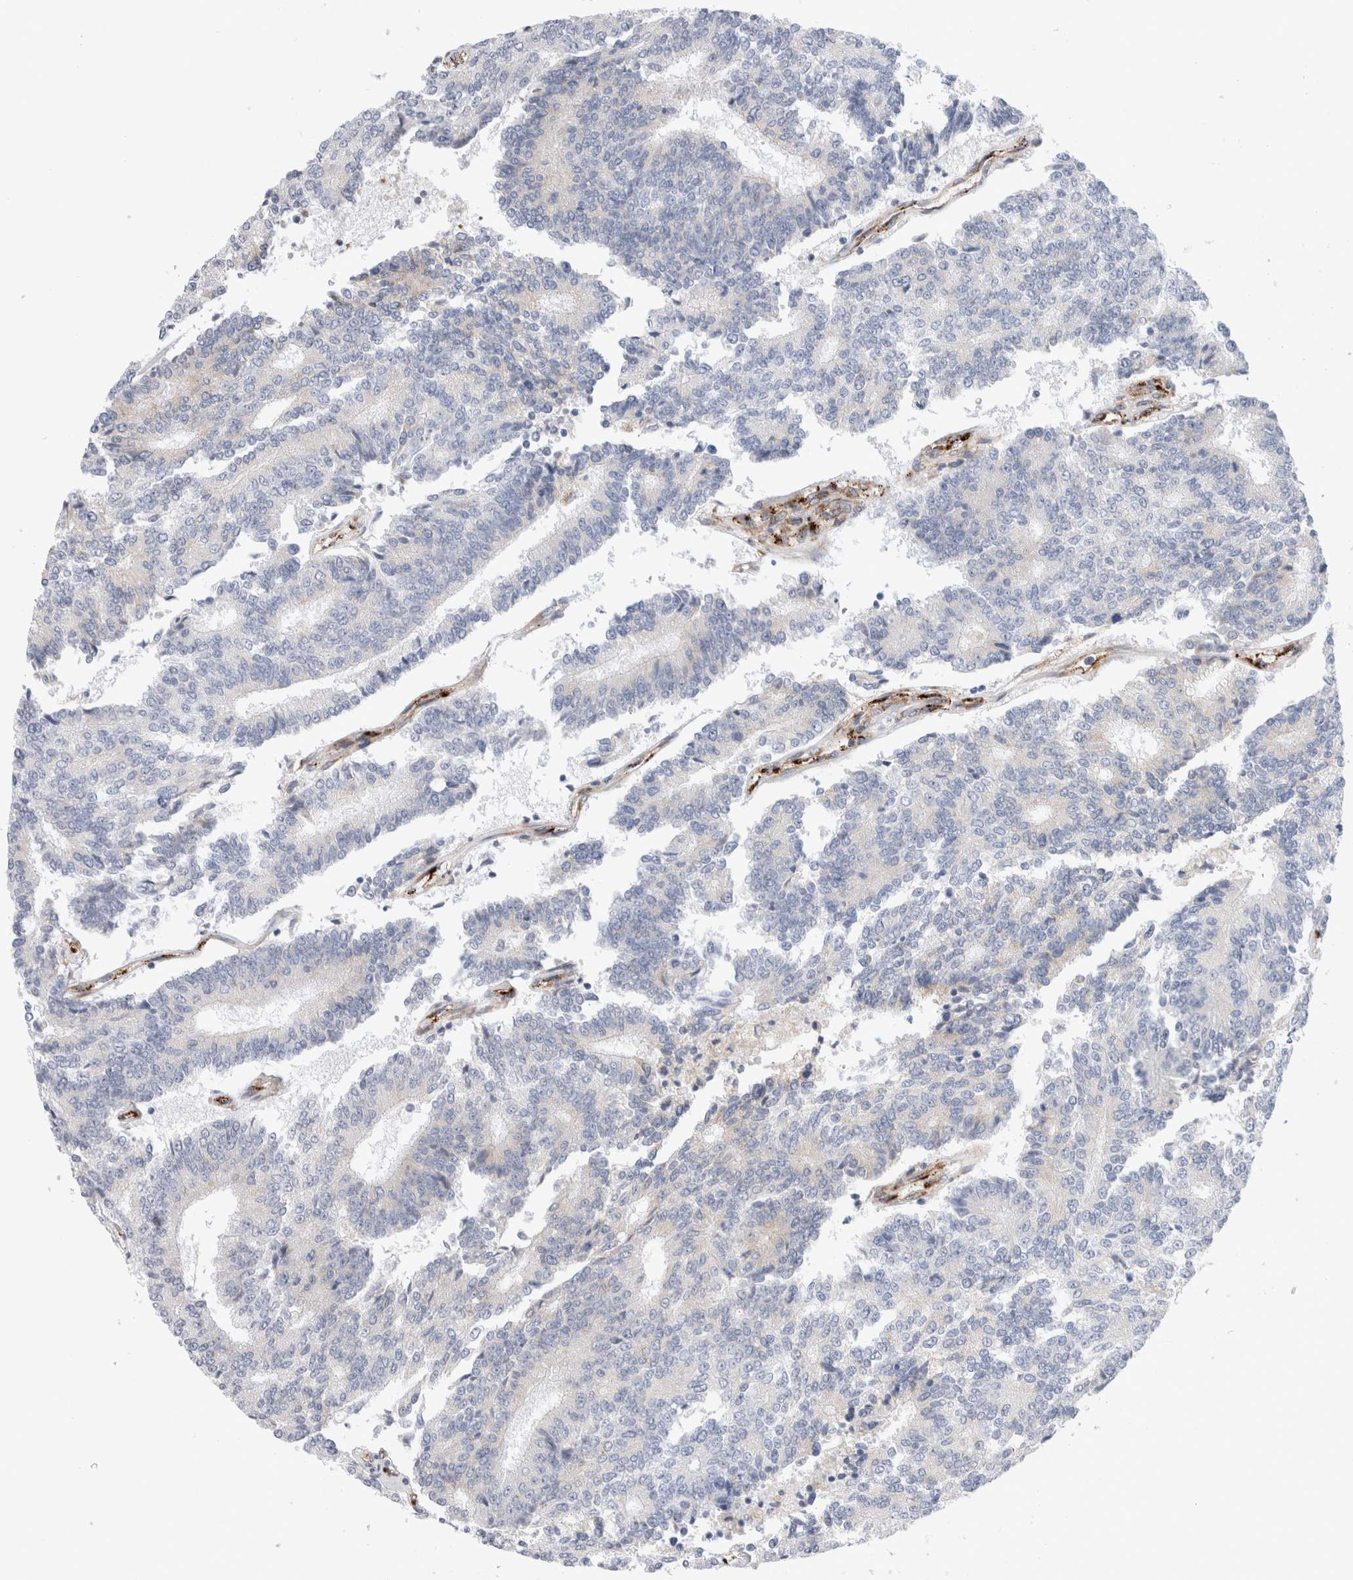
{"staining": {"intensity": "negative", "quantity": "none", "location": "none"}, "tissue": "prostate cancer", "cell_type": "Tumor cells", "image_type": "cancer", "snomed": [{"axis": "morphology", "description": "Normal tissue, NOS"}, {"axis": "morphology", "description": "Adenocarcinoma, High grade"}, {"axis": "topography", "description": "Prostate"}, {"axis": "topography", "description": "Seminal veicle"}], "caption": "This photomicrograph is of prostate cancer (high-grade adenocarcinoma) stained with immunohistochemistry to label a protein in brown with the nuclei are counter-stained blue. There is no positivity in tumor cells. The staining is performed using DAB (3,3'-diaminobenzidine) brown chromogen with nuclei counter-stained in using hematoxylin.", "gene": "CNPY4", "patient": {"sex": "male", "age": 55}}